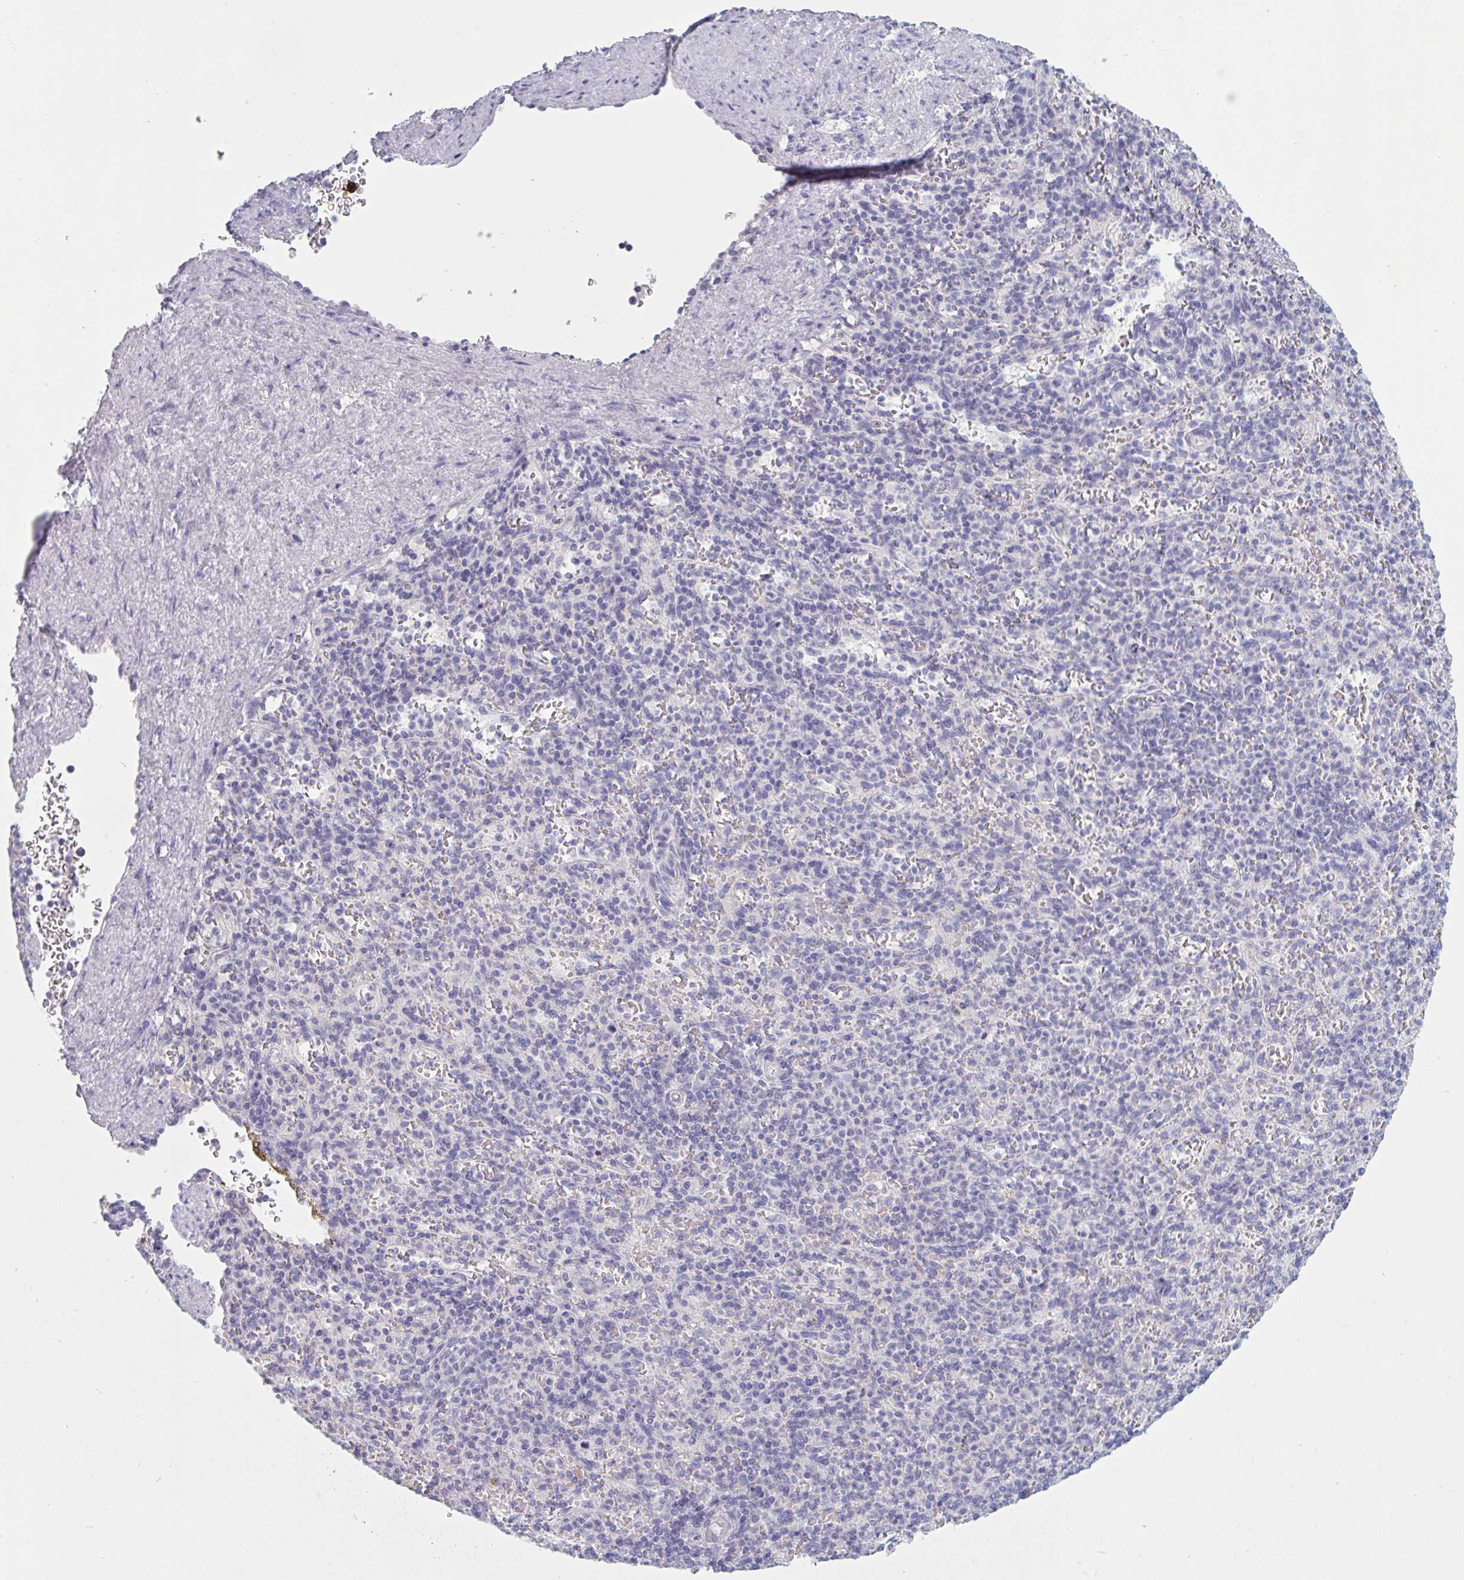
{"staining": {"intensity": "negative", "quantity": "none", "location": "none"}, "tissue": "spleen", "cell_type": "Cells in red pulp", "image_type": "normal", "snomed": [{"axis": "morphology", "description": "Normal tissue, NOS"}, {"axis": "topography", "description": "Spleen"}], "caption": "The photomicrograph shows no significant expression in cells in red pulp of spleen.", "gene": "NDUFC2", "patient": {"sex": "female", "age": 74}}